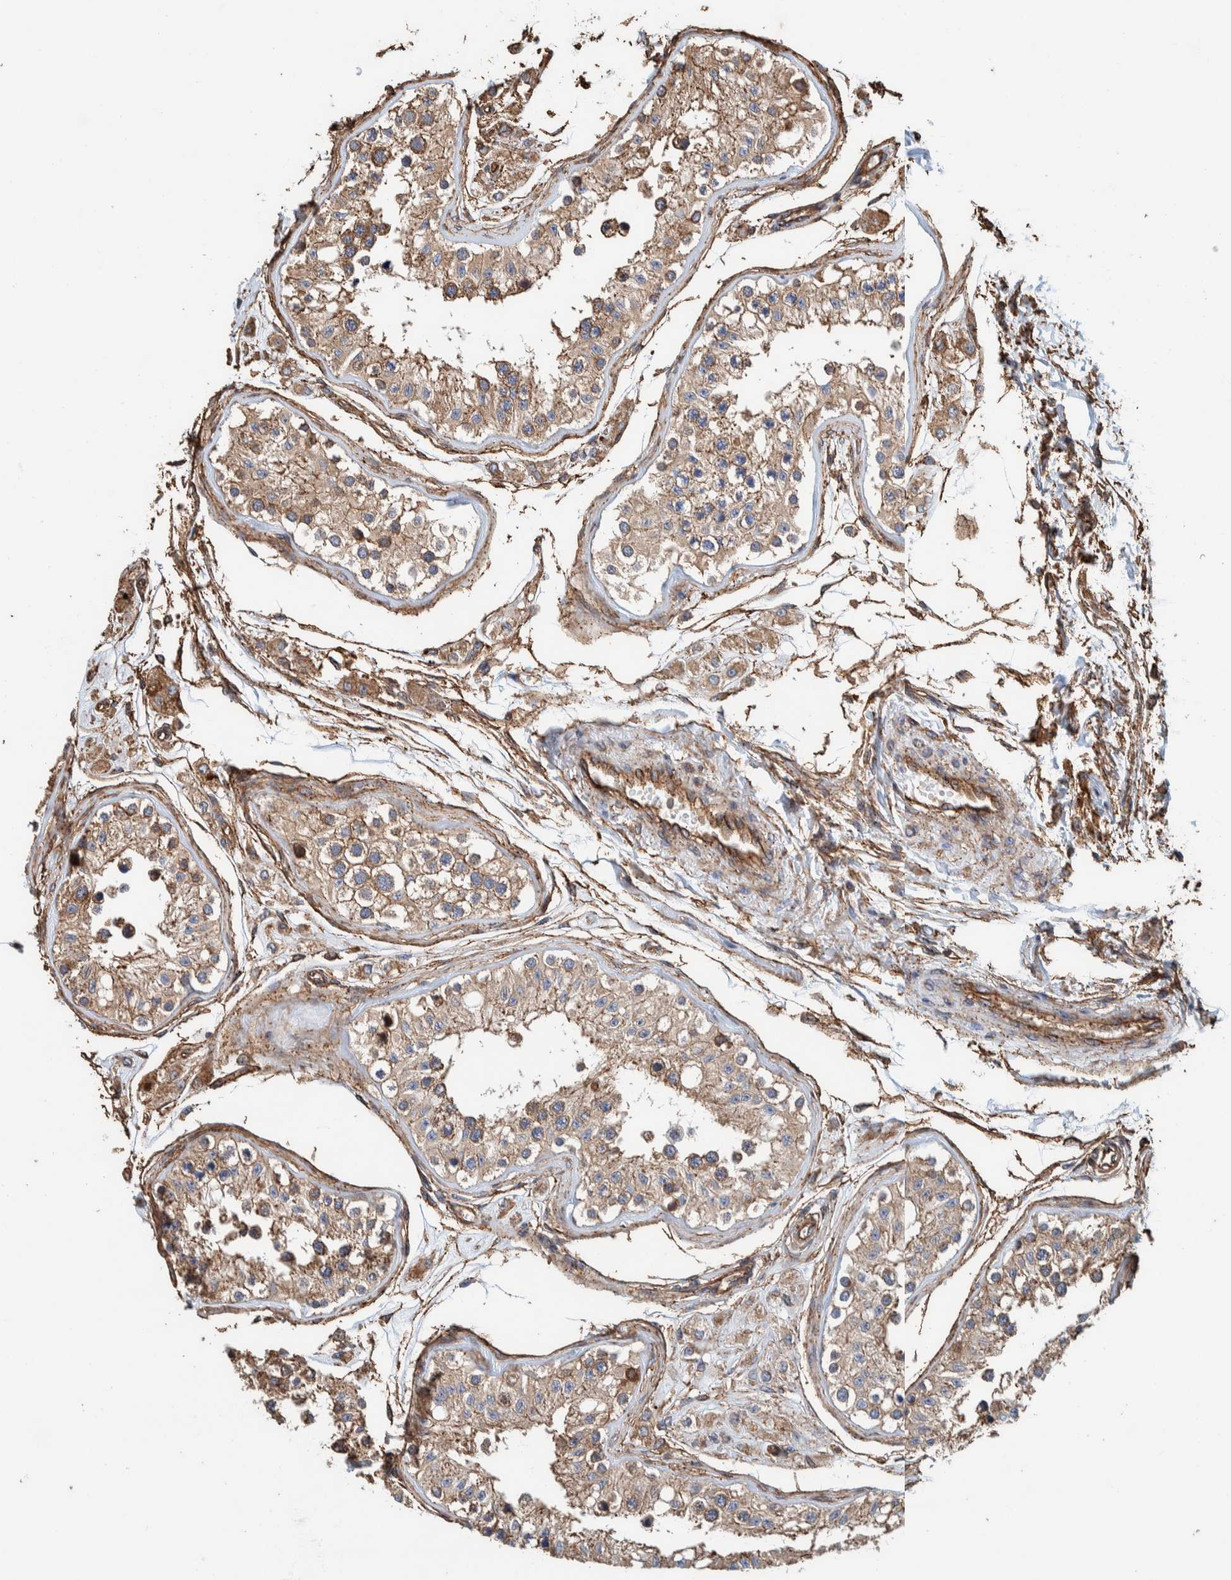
{"staining": {"intensity": "moderate", "quantity": ">75%", "location": "cytoplasmic/membranous"}, "tissue": "testis", "cell_type": "Cells in seminiferous ducts", "image_type": "normal", "snomed": [{"axis": "morphology", "description": "Normal tissue, NOS"}, {"axis": "morphology", "description": "Adenocarcinoma, metastatic, NOS"}, {"axis": "topography", "description": "Testis"}], "caption": "IHC (DAB) staining of unremarkable testis exhibits moderate cytoplasmic/membranous protein staining in approximately >75% of cells in seminiferous ducts. (IHC, brightfield microscopy, high magnification).", "gene": "PKD1L1", "patient": {"sex": "male", "age": 26}}